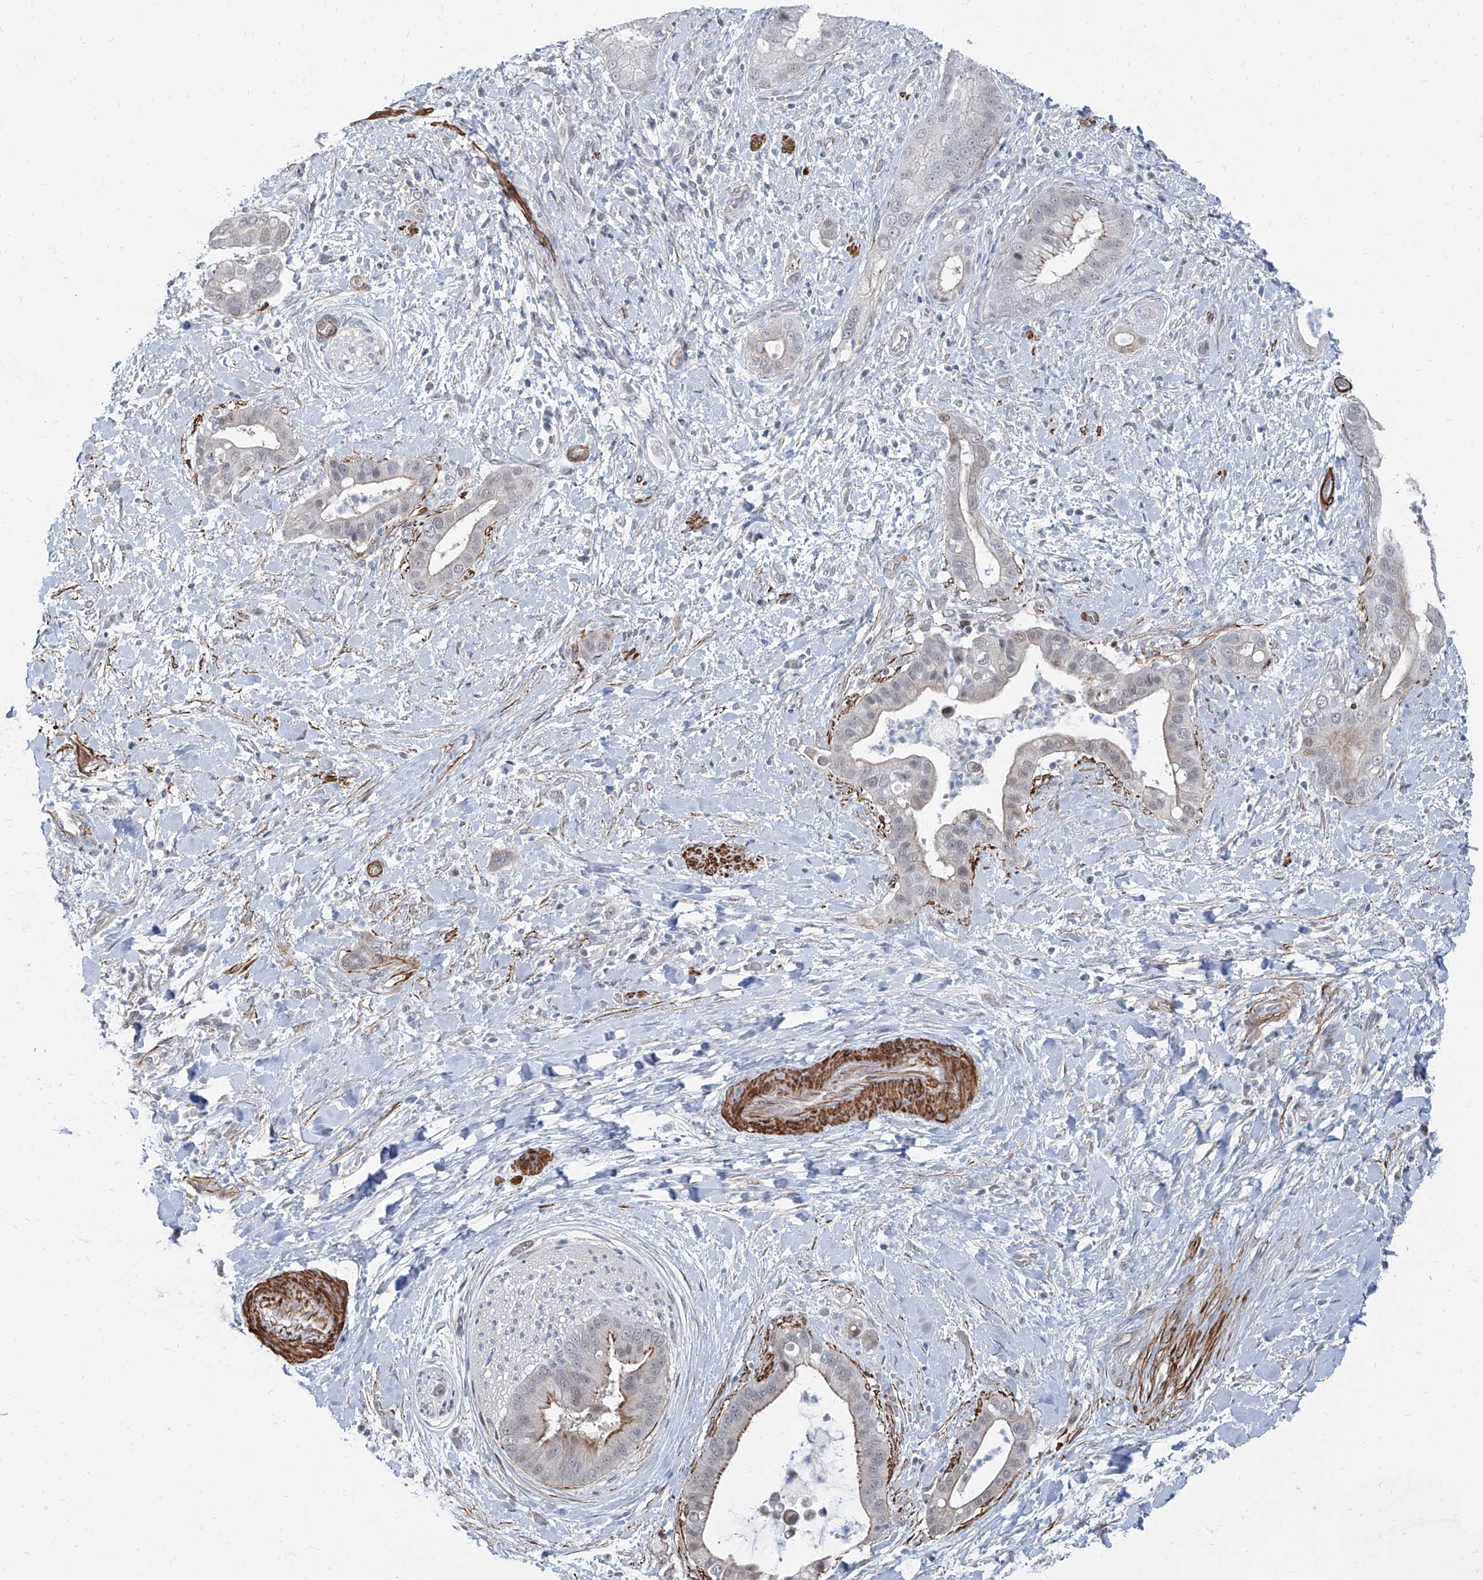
{"staining": {"intensity": "moderate", "quantity": "<25%", "location": "cytoplasmic/membranous,nuclear"}, "tissue": "liver cancer", "cell_type": "Tumor cells", "image_type": "cancer", "snomed": [{"axis": "morphology", "description": "Cholangiocarcinoma"}, {"axis": "topography", "description": "Liver"}], "caption": "The image shows staining of liver cancer (cholangiocarcinoma), revealing moderate cytoplasmic/membranous and nuclear protein expression (brown color) within tumor cells. (Stains: DAB in brown, nuclei in blue, Microscopy: brightfield microscopy at high magnification).", "gene": "TXLNB", "patient": {"sex": "female", "age": 54}}